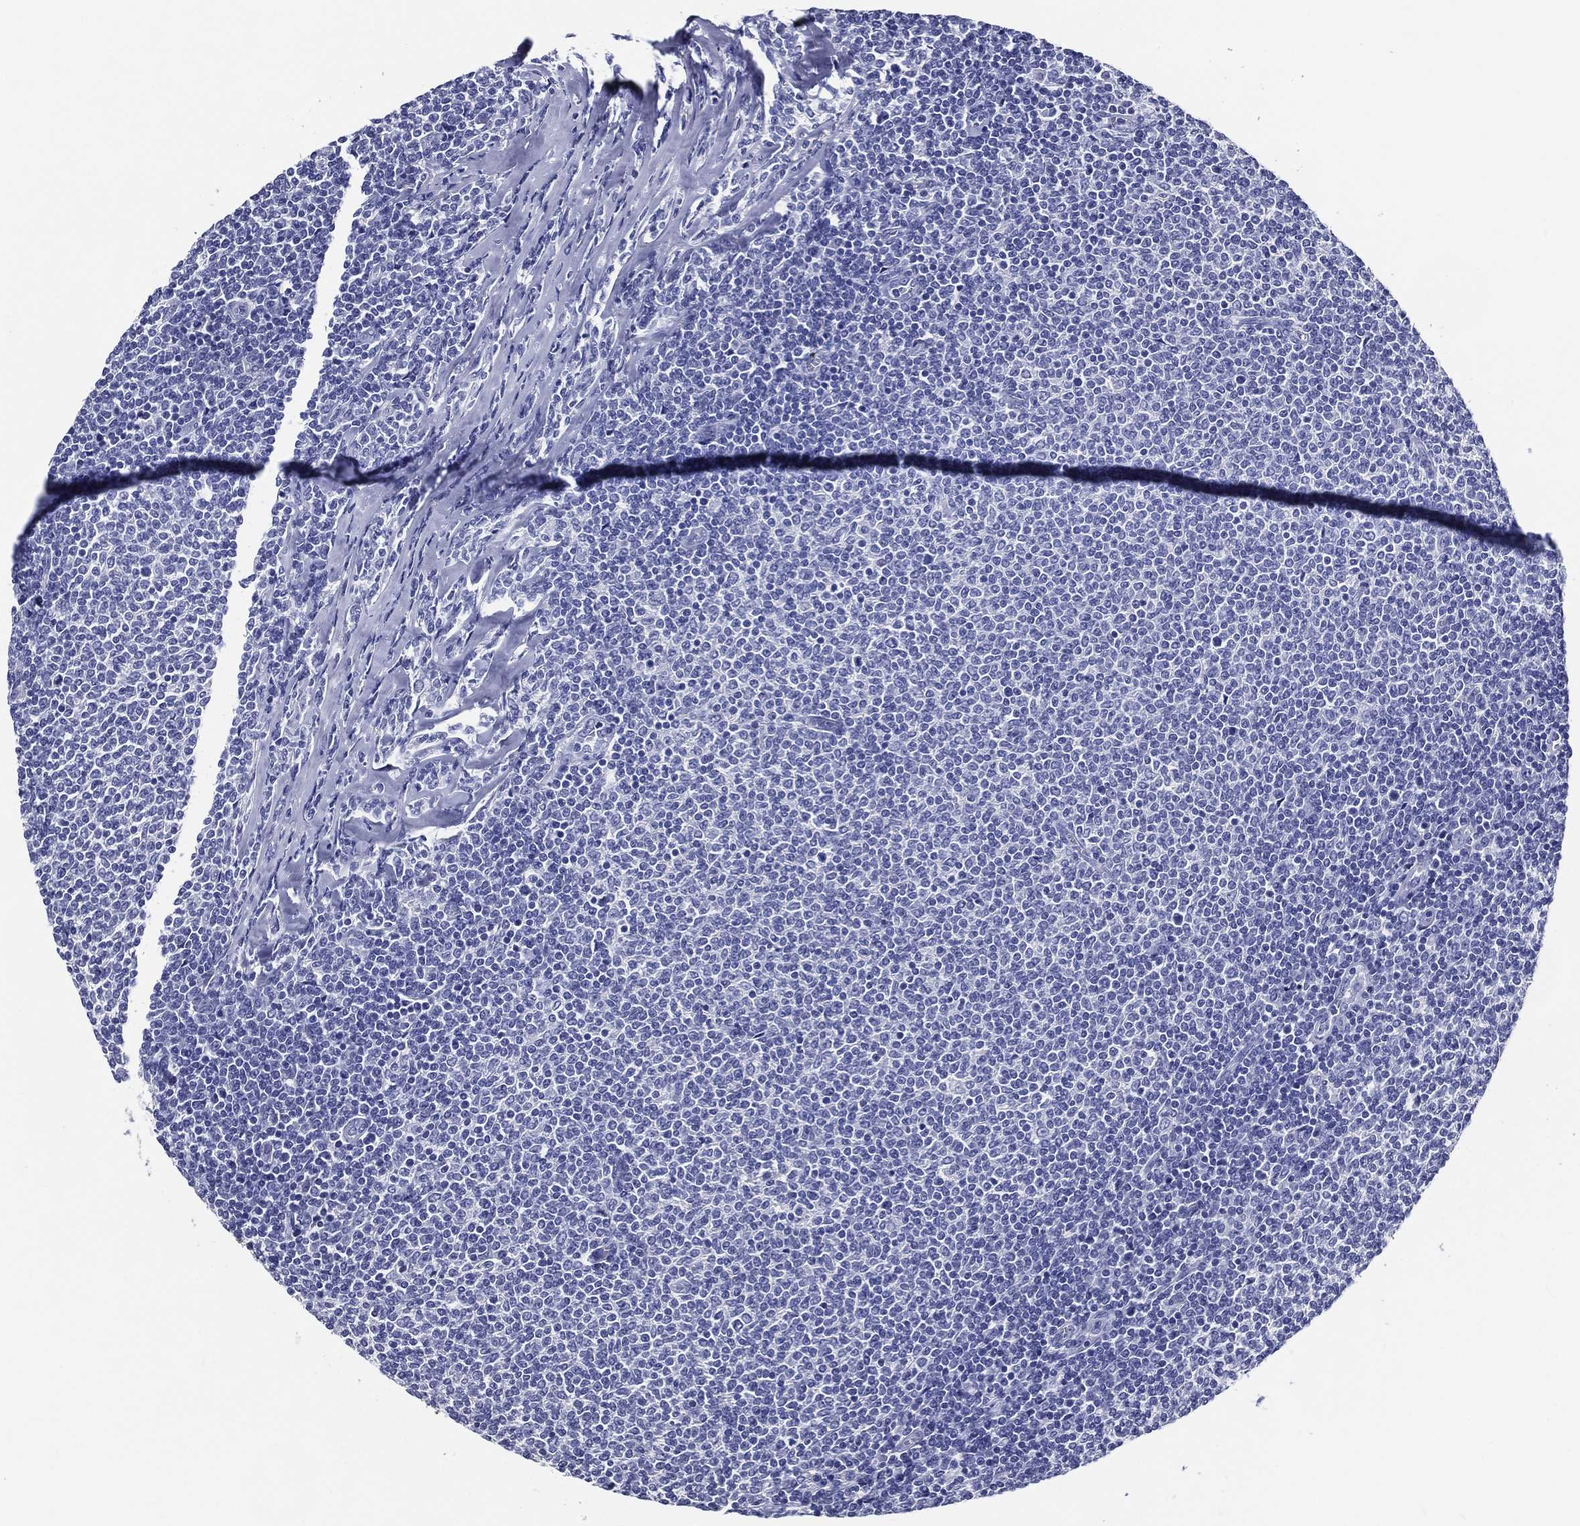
{"staining": {"intensity": "negative", "quantity": "none", "location": "none"}, "tissue": "lymphoma", "cell_type": "Tumor cells", "image_type": "cancer", "snomed": [{"axis": "morphology", "description": "Malignant lymphoma, non-Hodgkin's type, Low grade"}, {"axis": "topography", "description": "Lymph node"}], "caption": "An IHC image of lymphoma is shown. There is no staining in tumor cells of lymphoma.", "gene": "ACE2", "patient": {"sex": "male", "age": 52}}